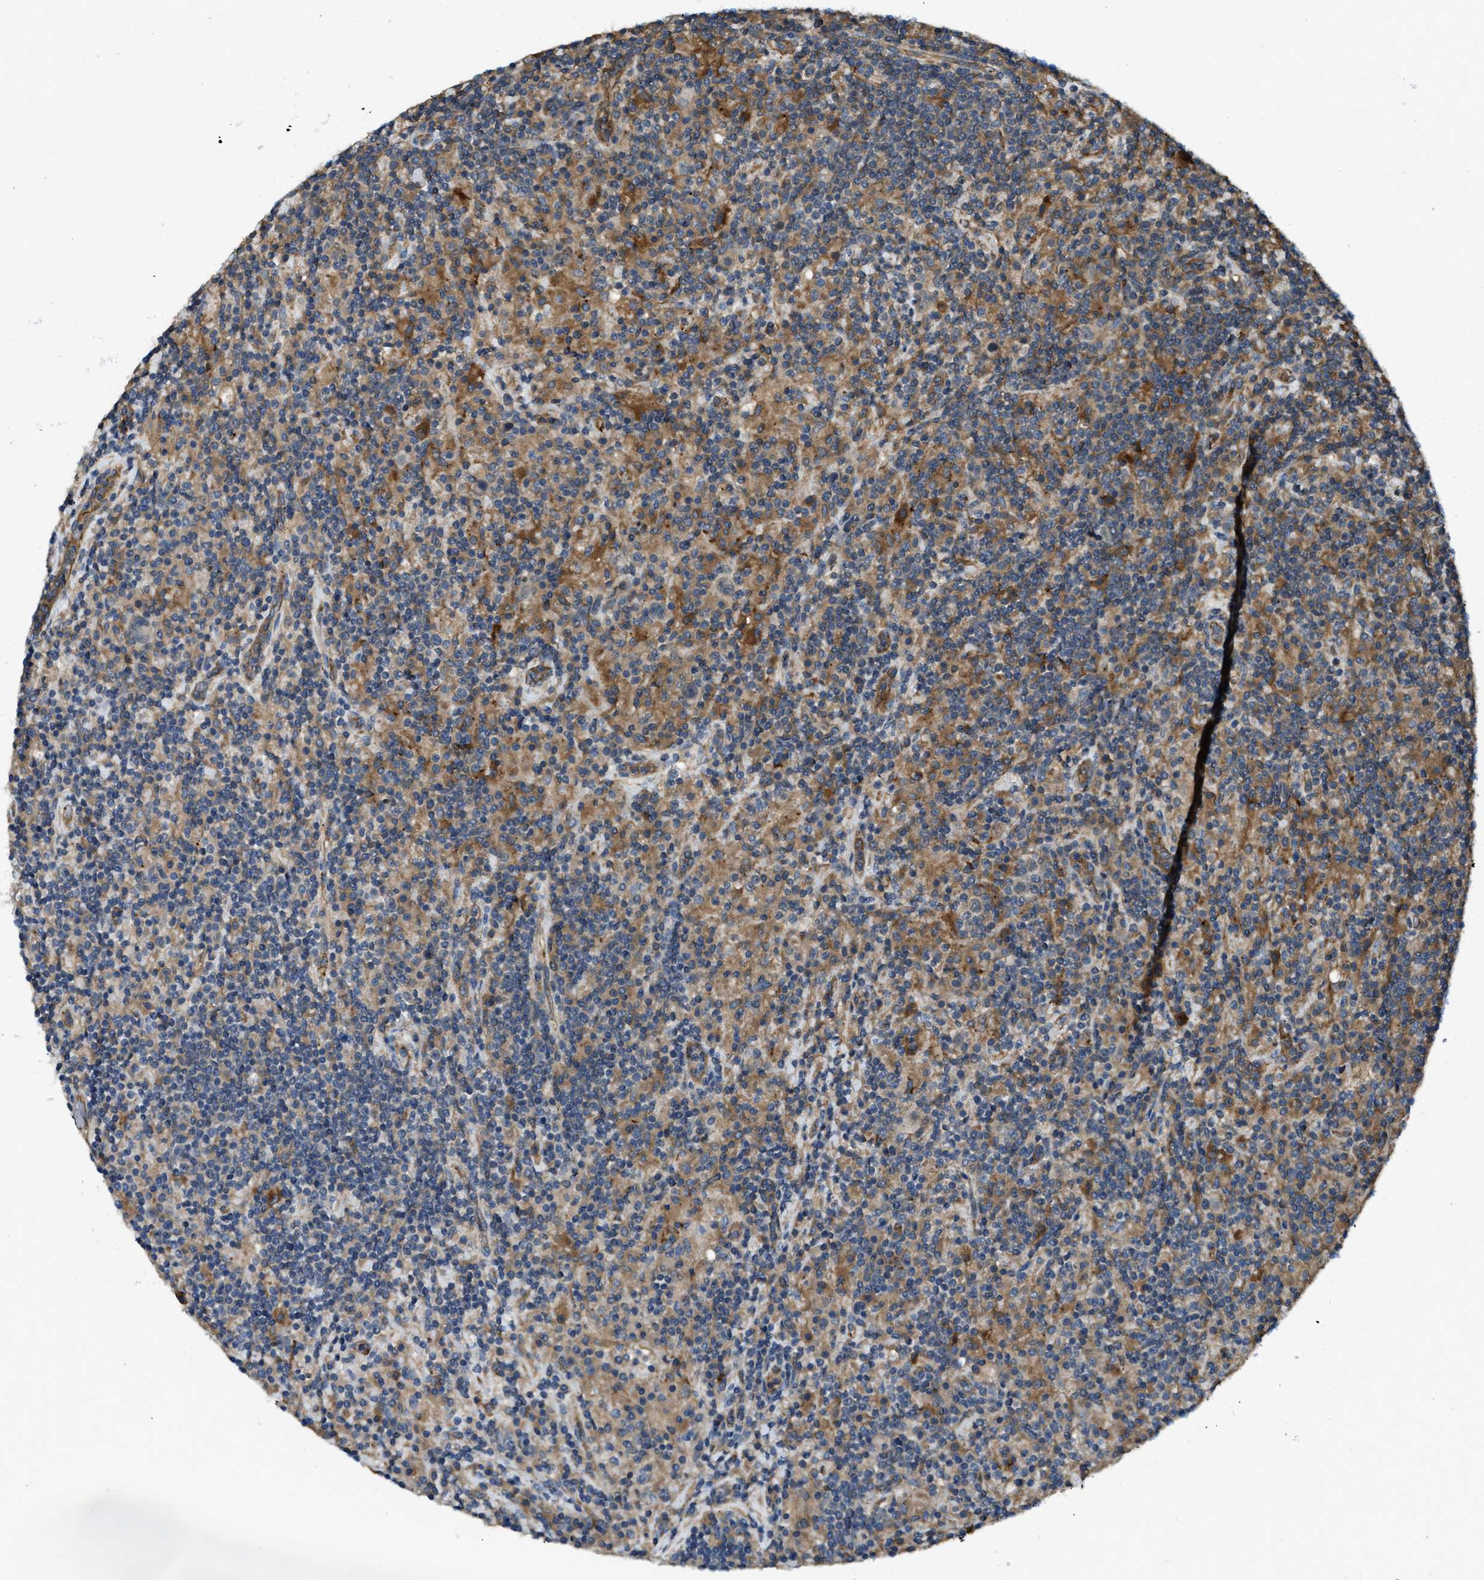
{"staining": {"intensity": "weak", "quantity": "25%-75%", "location": "cytoplasmic/membranous"}, "tissue": "lymphoma", "cell_type": "Tumor cells", "image_type": "cancer", "snomed": [{"axis": "morphology", "description": "Hodgkin's disease, NOS"}, {"axis": "topography", "description": "Lymph node"}], "caption": "This is an image of immunohistochemistry (IHC) staining of lymphoma, which shows weak expression in the cytoplasmic/membranous of tumor cells.", "gene": "BAG4", "patient": {"sex": "male", "age": 70}}